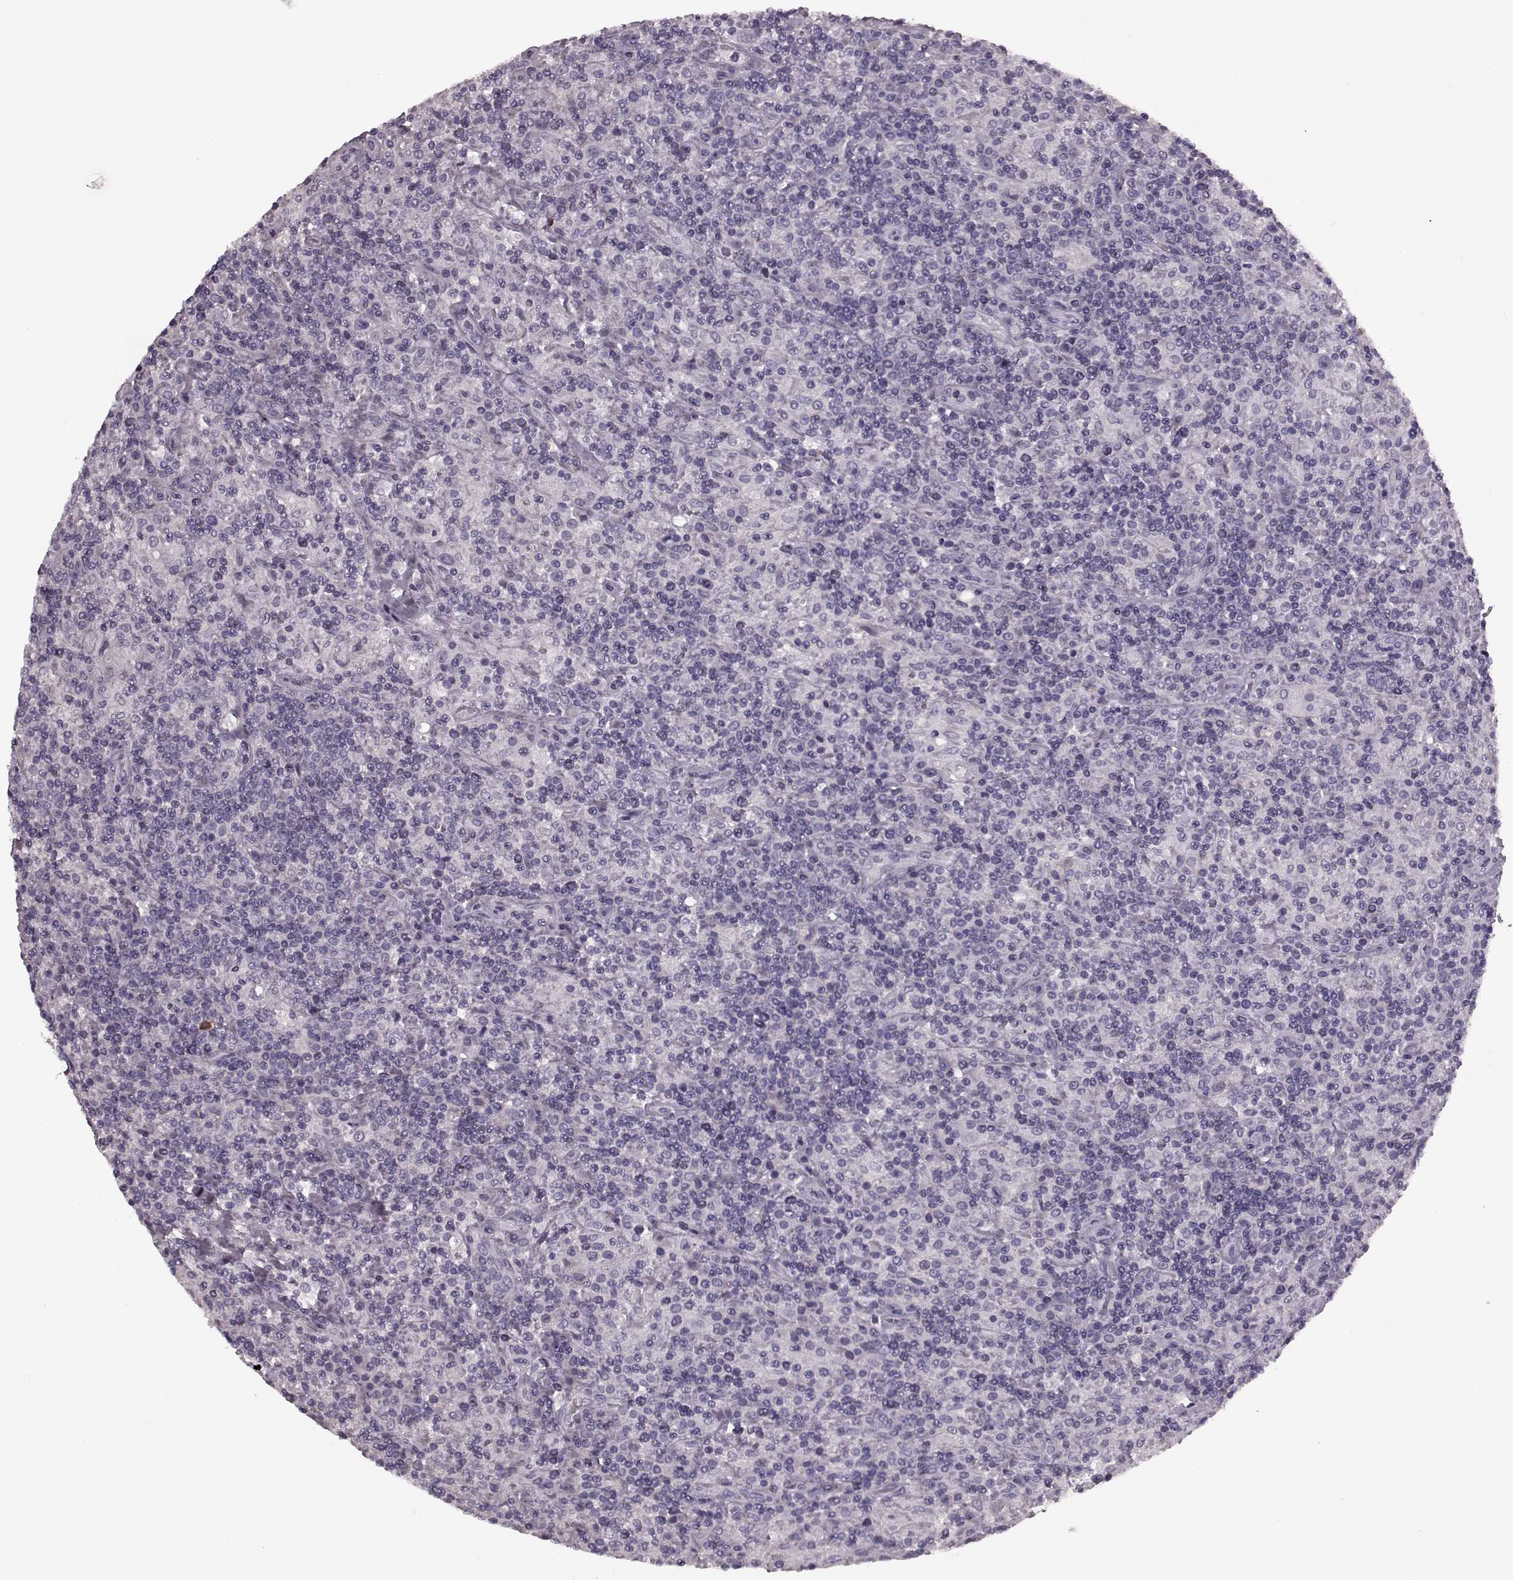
{"staining": {"intensity": "negative", "quantity": "none", "location": "none"}, "tissue": "lymphoma", "cell_type": "Tumor cells", "image_type": "cancer", "snomed": [{"axis": "morphology", "description": "Hodgkin's disease, NOS"}, {"axis": "topography", "description": "Lymph node"}], "caption": "The photomicrograph reveals no significant positivity in tumor cells of lymphoma.", "gene": "CST7", "patient": {"sex": "male", "age": 70}}